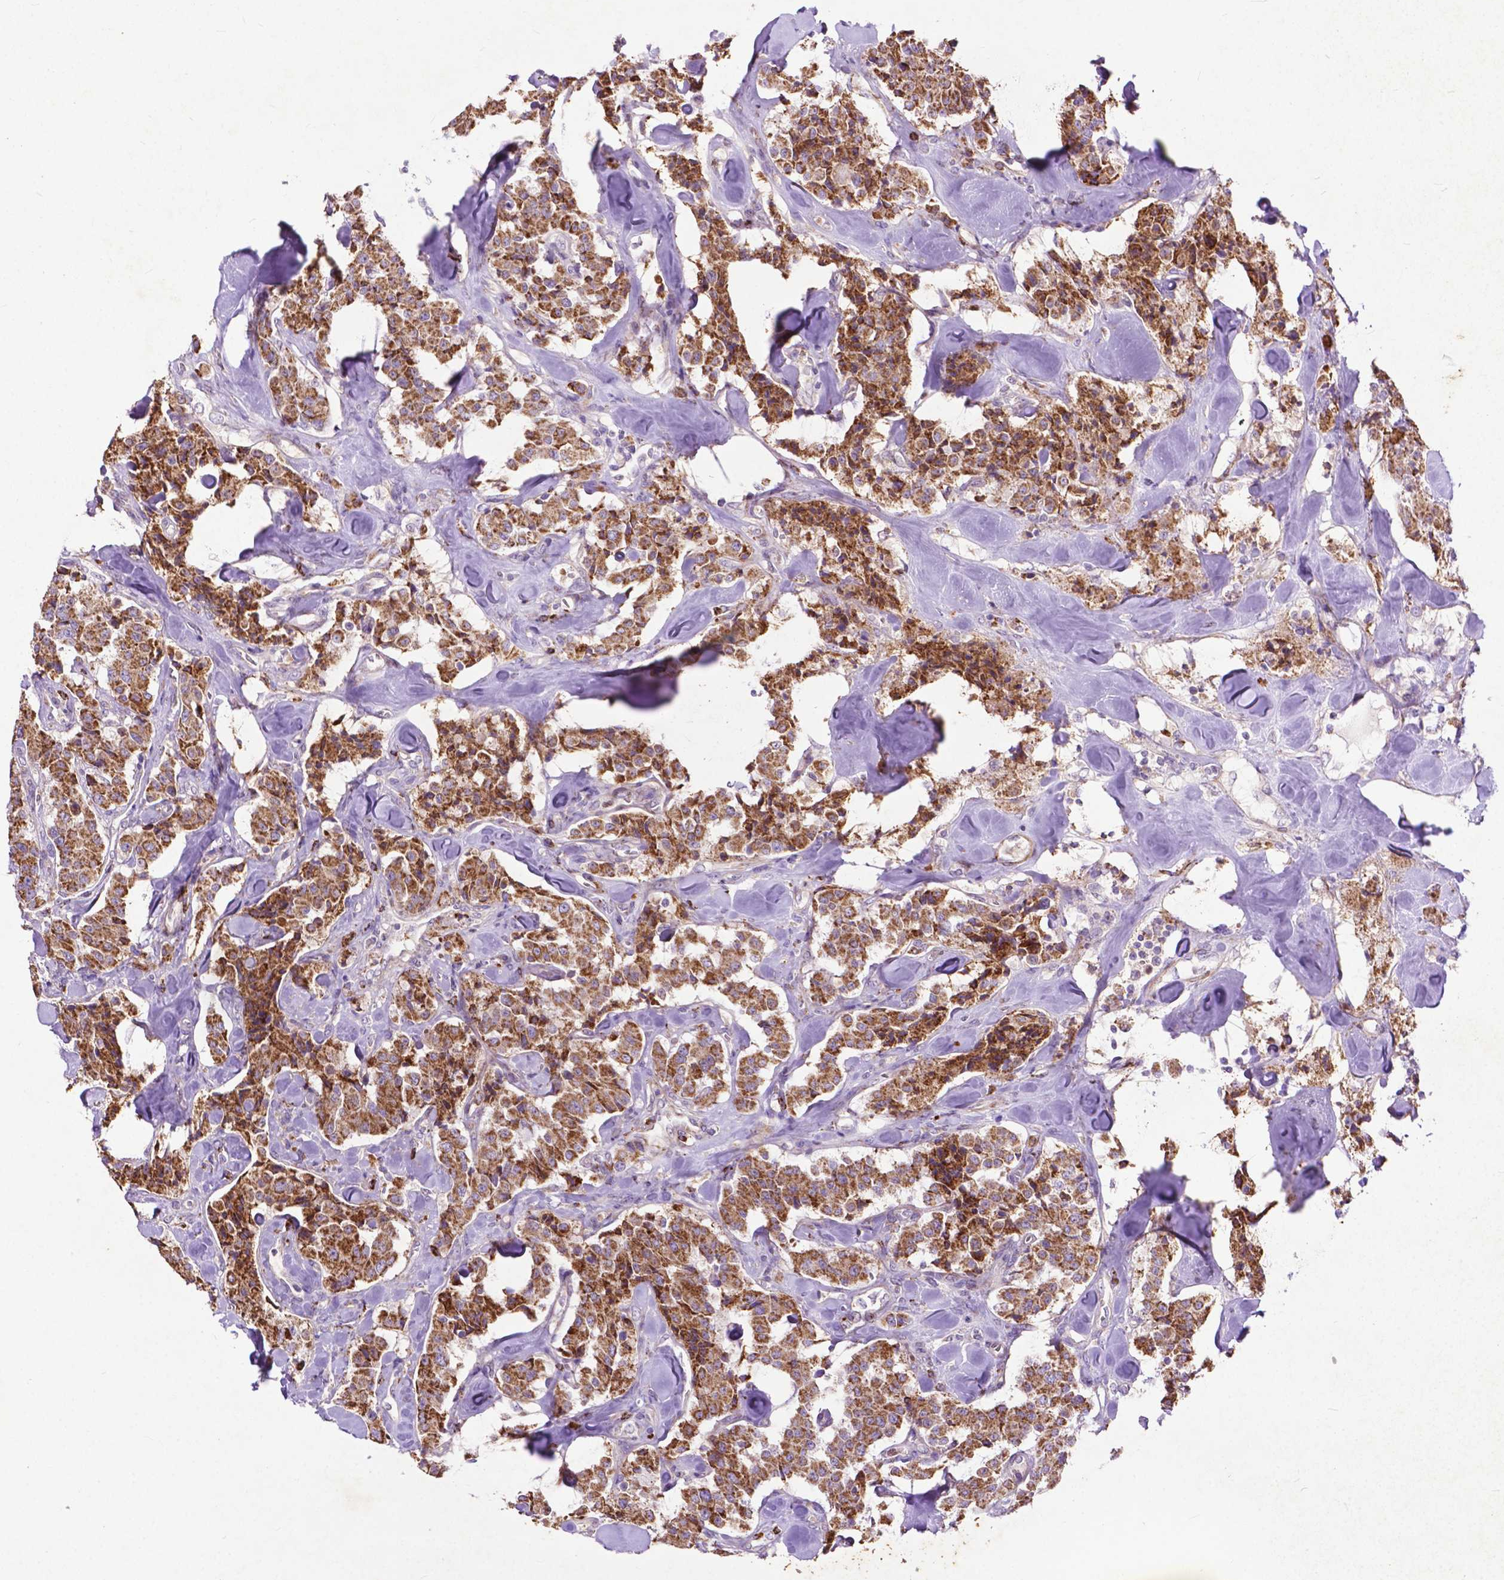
{"staining": {"intensity": "strong", "quantity": ">75%", "location": "cytoplasmic/membranous"}, "tissue": "carcinoid", "cell_type": "Tumor cells", "image_type": "cancer", "snomed": [{"axis": "morphology", "description": "Carcinoid, malignant, NOS"}, {"axis": "topography", "description": "Pancreas"}], "caption": "A histopathology image of malignant carcinoid stained for a protein demonstrates strong cytoplasmic/membranous brown staining in tumor cells.", "gene": "THEGL", "patient": {"sex": "male", "age": 41}}